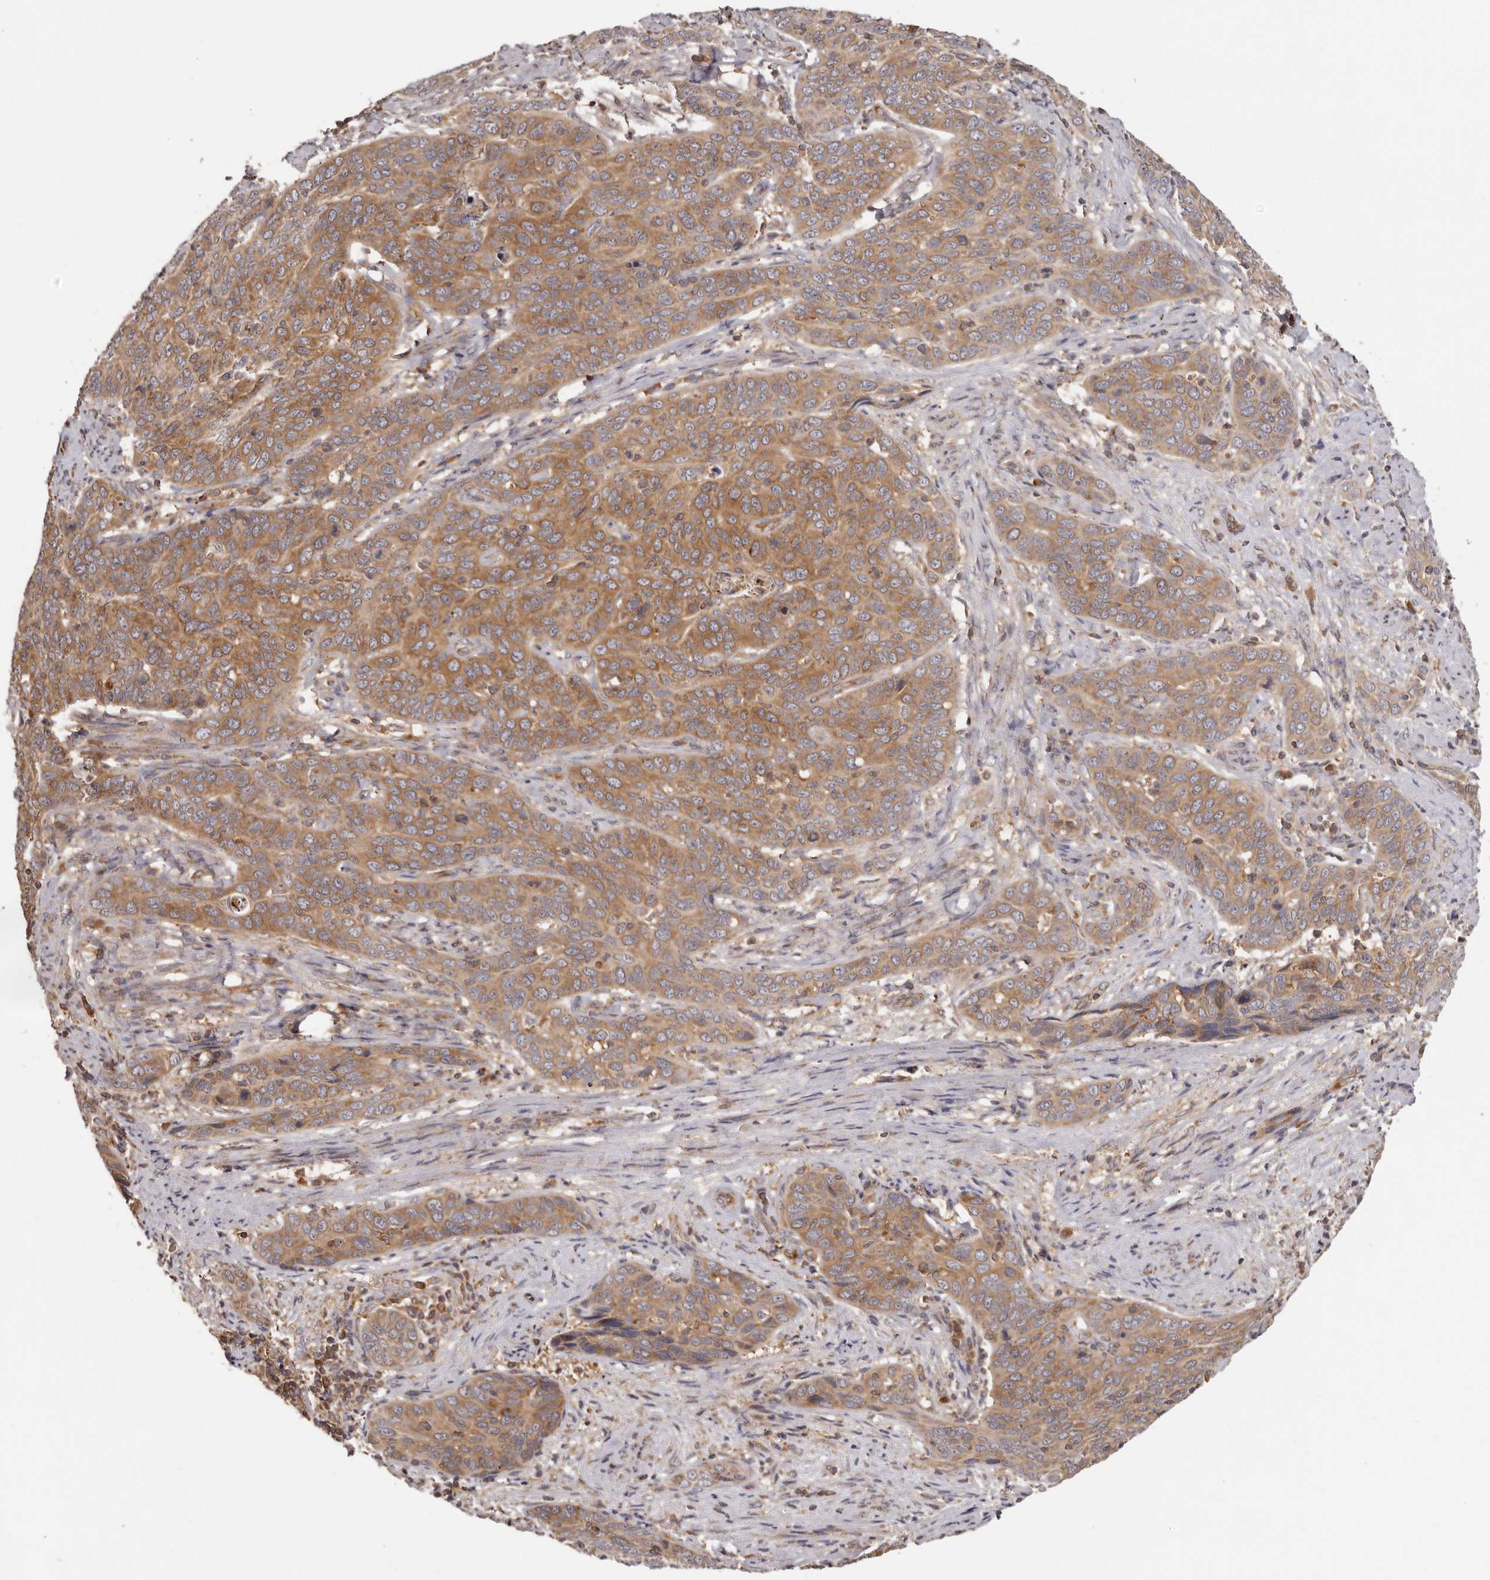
{"staining": {"intensity": "moderate", "quantity": ">75%", "location": "cytoplasmic/membranous"}, "tissue": "cervical cancer", "cell_type": "Tumor cells", "image_type": "cancer", "snomed": [{"axis": "morphology", "description": "Squamous cell carcinoma, NOS"}, {"axis": "topography", "description": "Cervix"}], "caption": "Cervical cancer (squamous cell carcinoma) stained for a protein (brown) exhibits moderate cytoplasmic/membranous positive staining in about >75% of tumor cells.", "gene": "EEF1E1", "patient": {"sex": "female", "age": 60}}